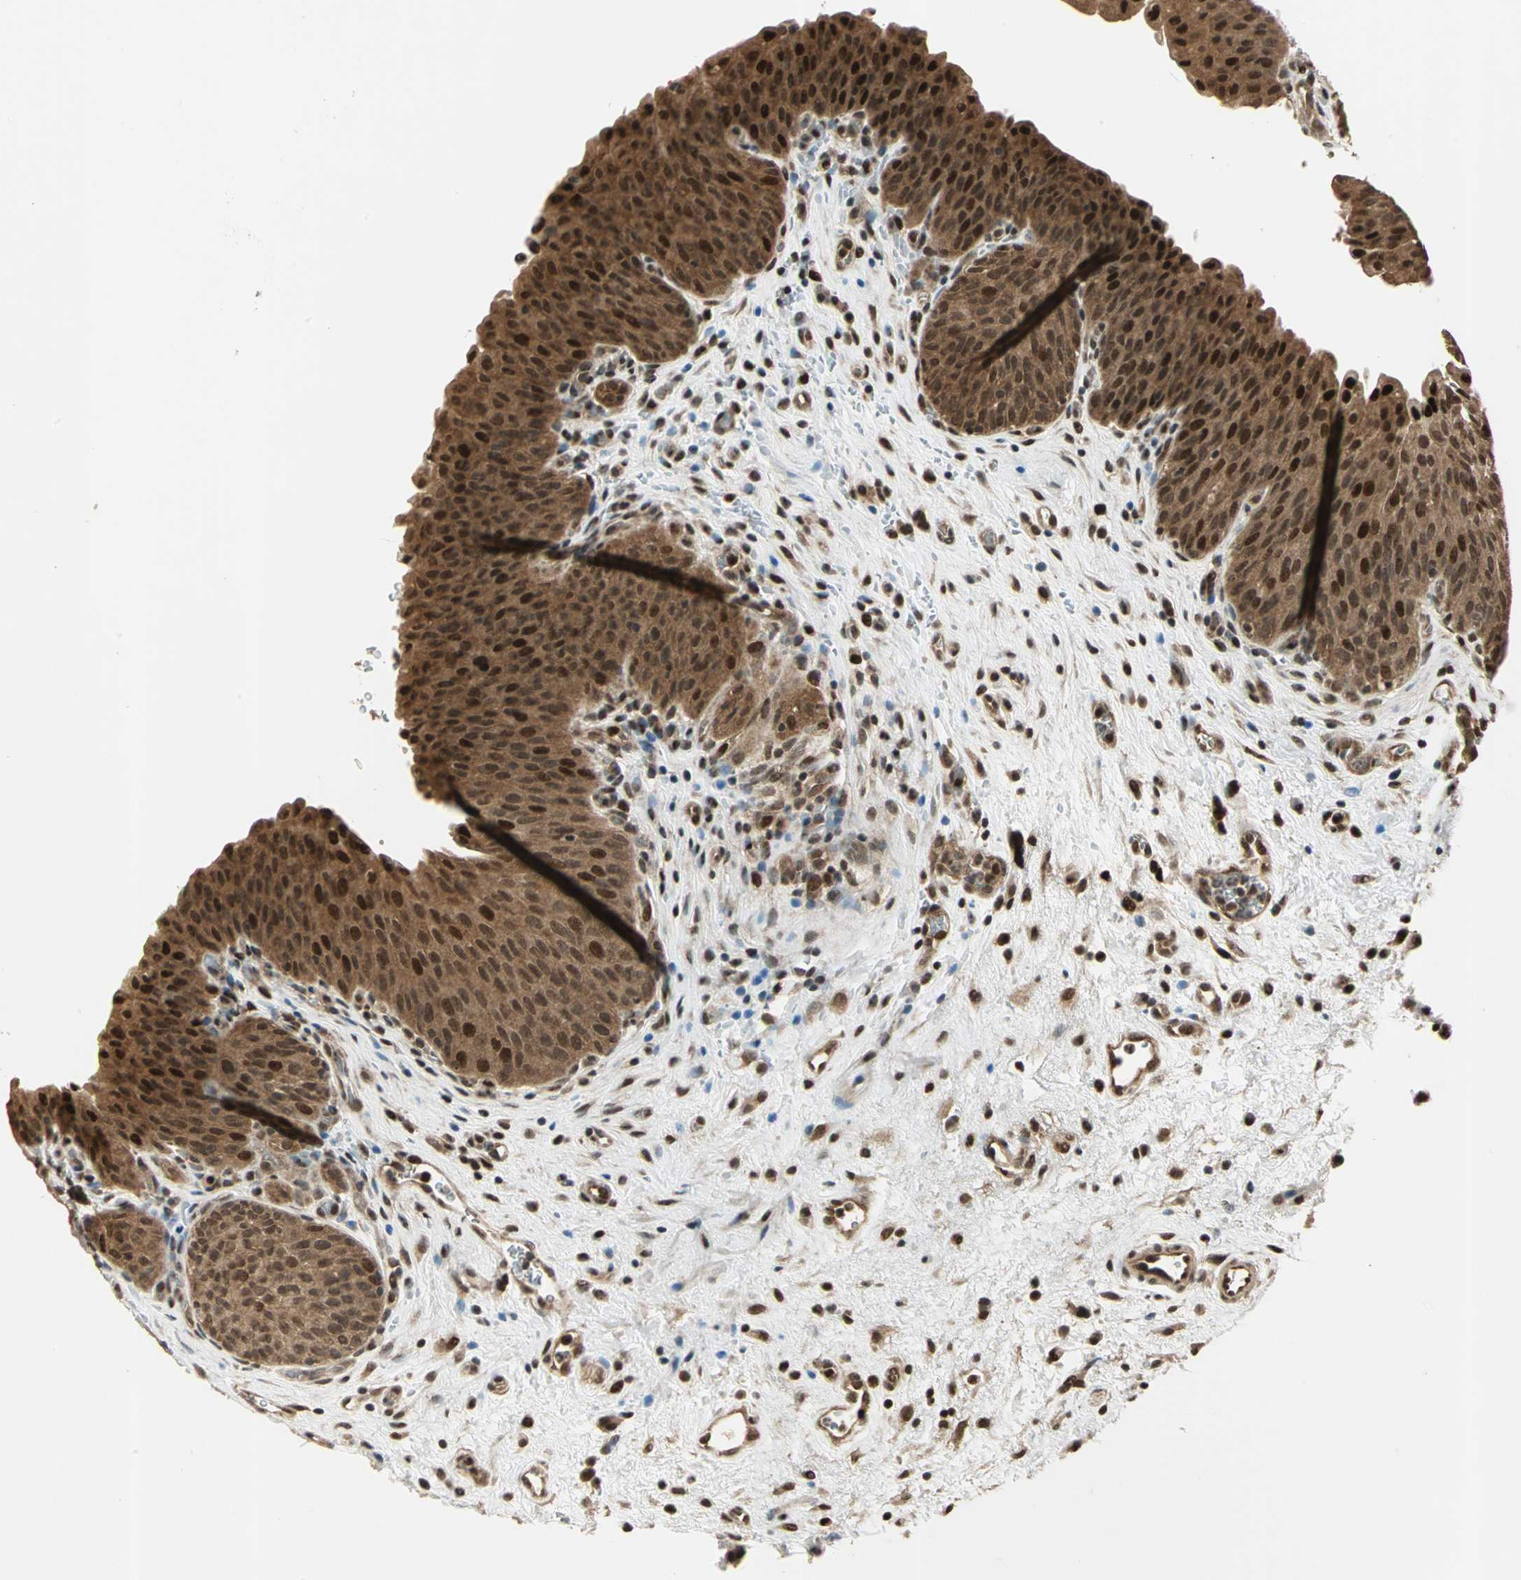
{"staining": {"intensity": "strong", "quantity": ">75%", "location": "cytoplasmic/membranous,nuclear"}, "tissue": "urinary bladder", "cell_type": "Urothelial cells", "image_type": "normal", "snomed": [{"axis": "morphology", "description": "Normal tissue, NOS"}, {"axis": "morphology", "description": "Dysplasia, NOS"}, {"axis": "topography", "description": "Urinary bladder"}], "caption": "Brown immunohistochemical staining in unremarkable urinary bladder shows strong cytoplasmic/membranous,nuclear expression in about >75% of urothelial cells. The staining was performed using DAB (3,3'-diaminobenzidine) to visualize the protein expression in brown, while the nuclei were stained in blue with hematoxylin (Magnification: 20x).", "gene": "PSMC3", "patient": {"sex": "male", "age": 35}}